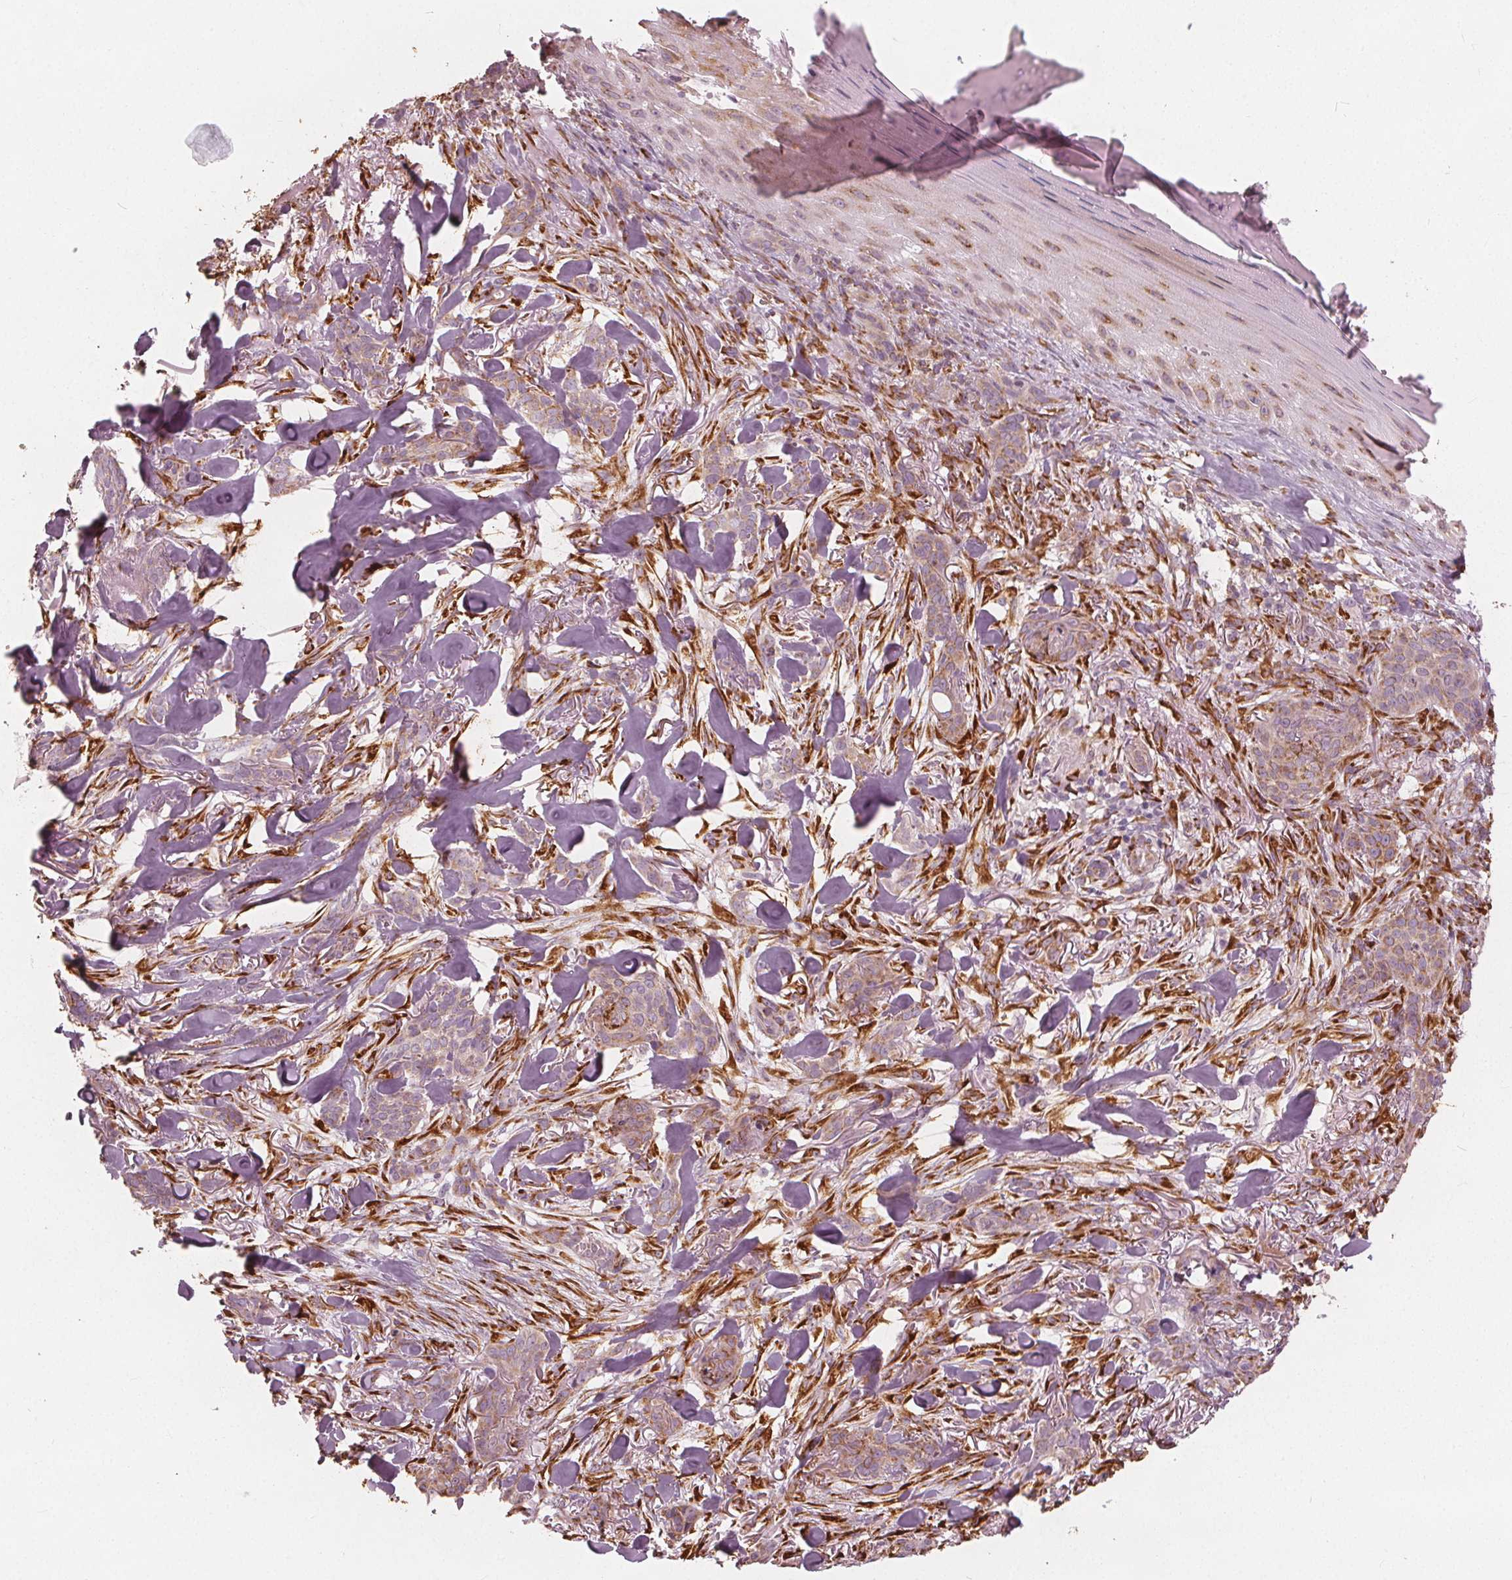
{"staining": {"intensity": "weak", "quantity": "25%-75%", "location": "cytoplasmic/membranous"}, "tissue": "skin cancer", "cell_type": "Tumor cells", "image_type": "cancer", "snomed": [{"axis": "morphology", "description": "Basal cell carcinoma"}, {"axis": "topography", "description": "Skin"}], "caption": "This is a histology image of IHC staining of skin cancer (basal cell carcinoma), which shows weak staining in the cytoplasmic/membranous of tumor cells.", "gene": "BRSK1", "patient": {"sex": "female", "age": 61}}